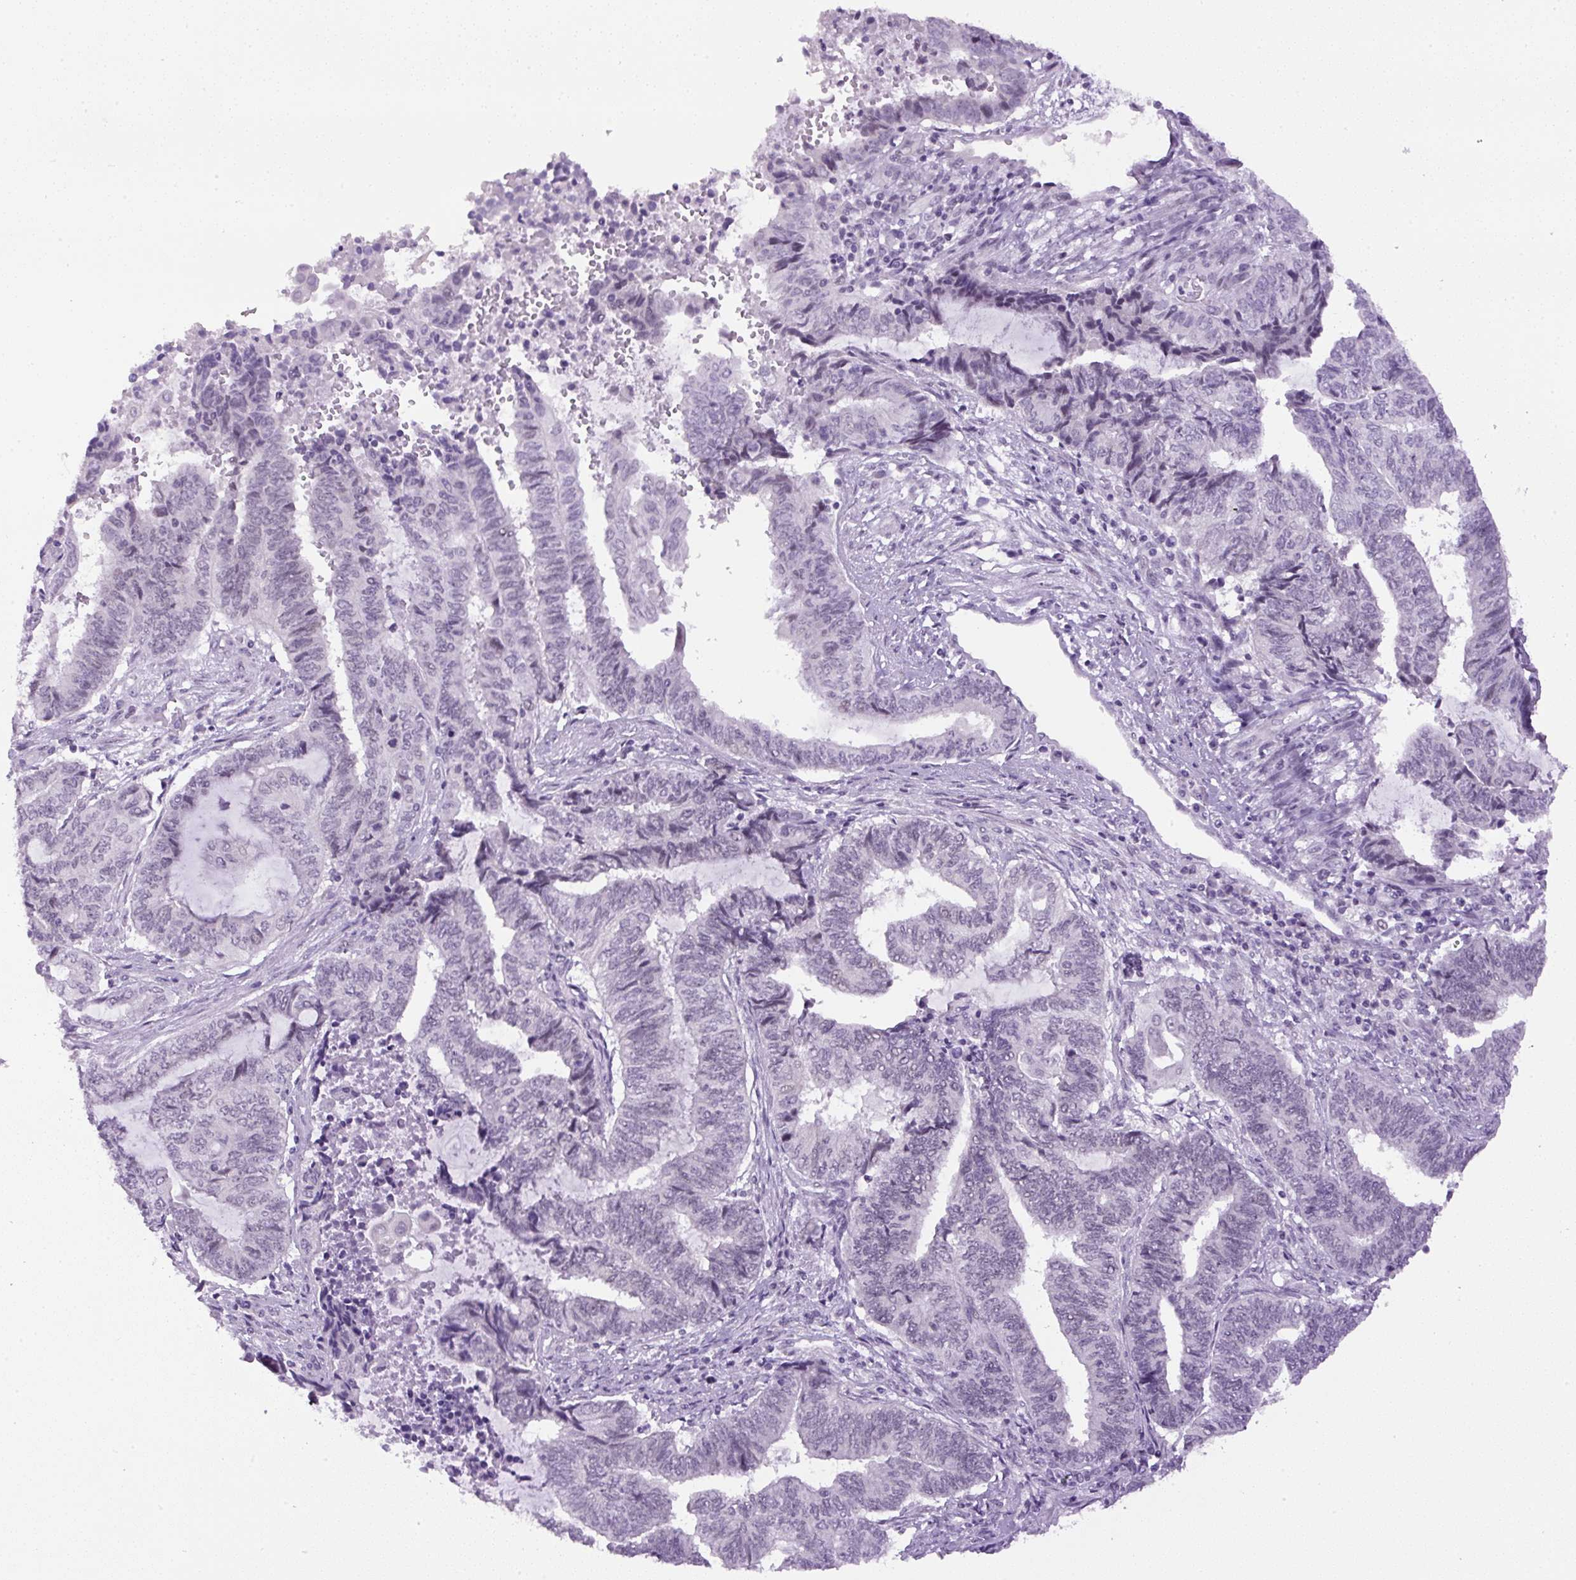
{"staining": {"intensity": "negative", "quantity": "none", "location": "none"}, "tissue": "endometrial cancer", "cell_type": "Tumor cells", "image_type": "cancer", "snomed": [{"axis": "morphology", "description": "Adenocarcinoma, NOS"}, {"axis": "topography", "description": "Uterus"}, {"axis": "topography", "description": "Endometrium"}], "caption": "Endometrial cancer (adenocarcinoma) stained for a protein using immunohistochemistry reveals no staining tumor cells.", "gene": "RHBDD2", "patient": {"sex": "female", "age": 70}}